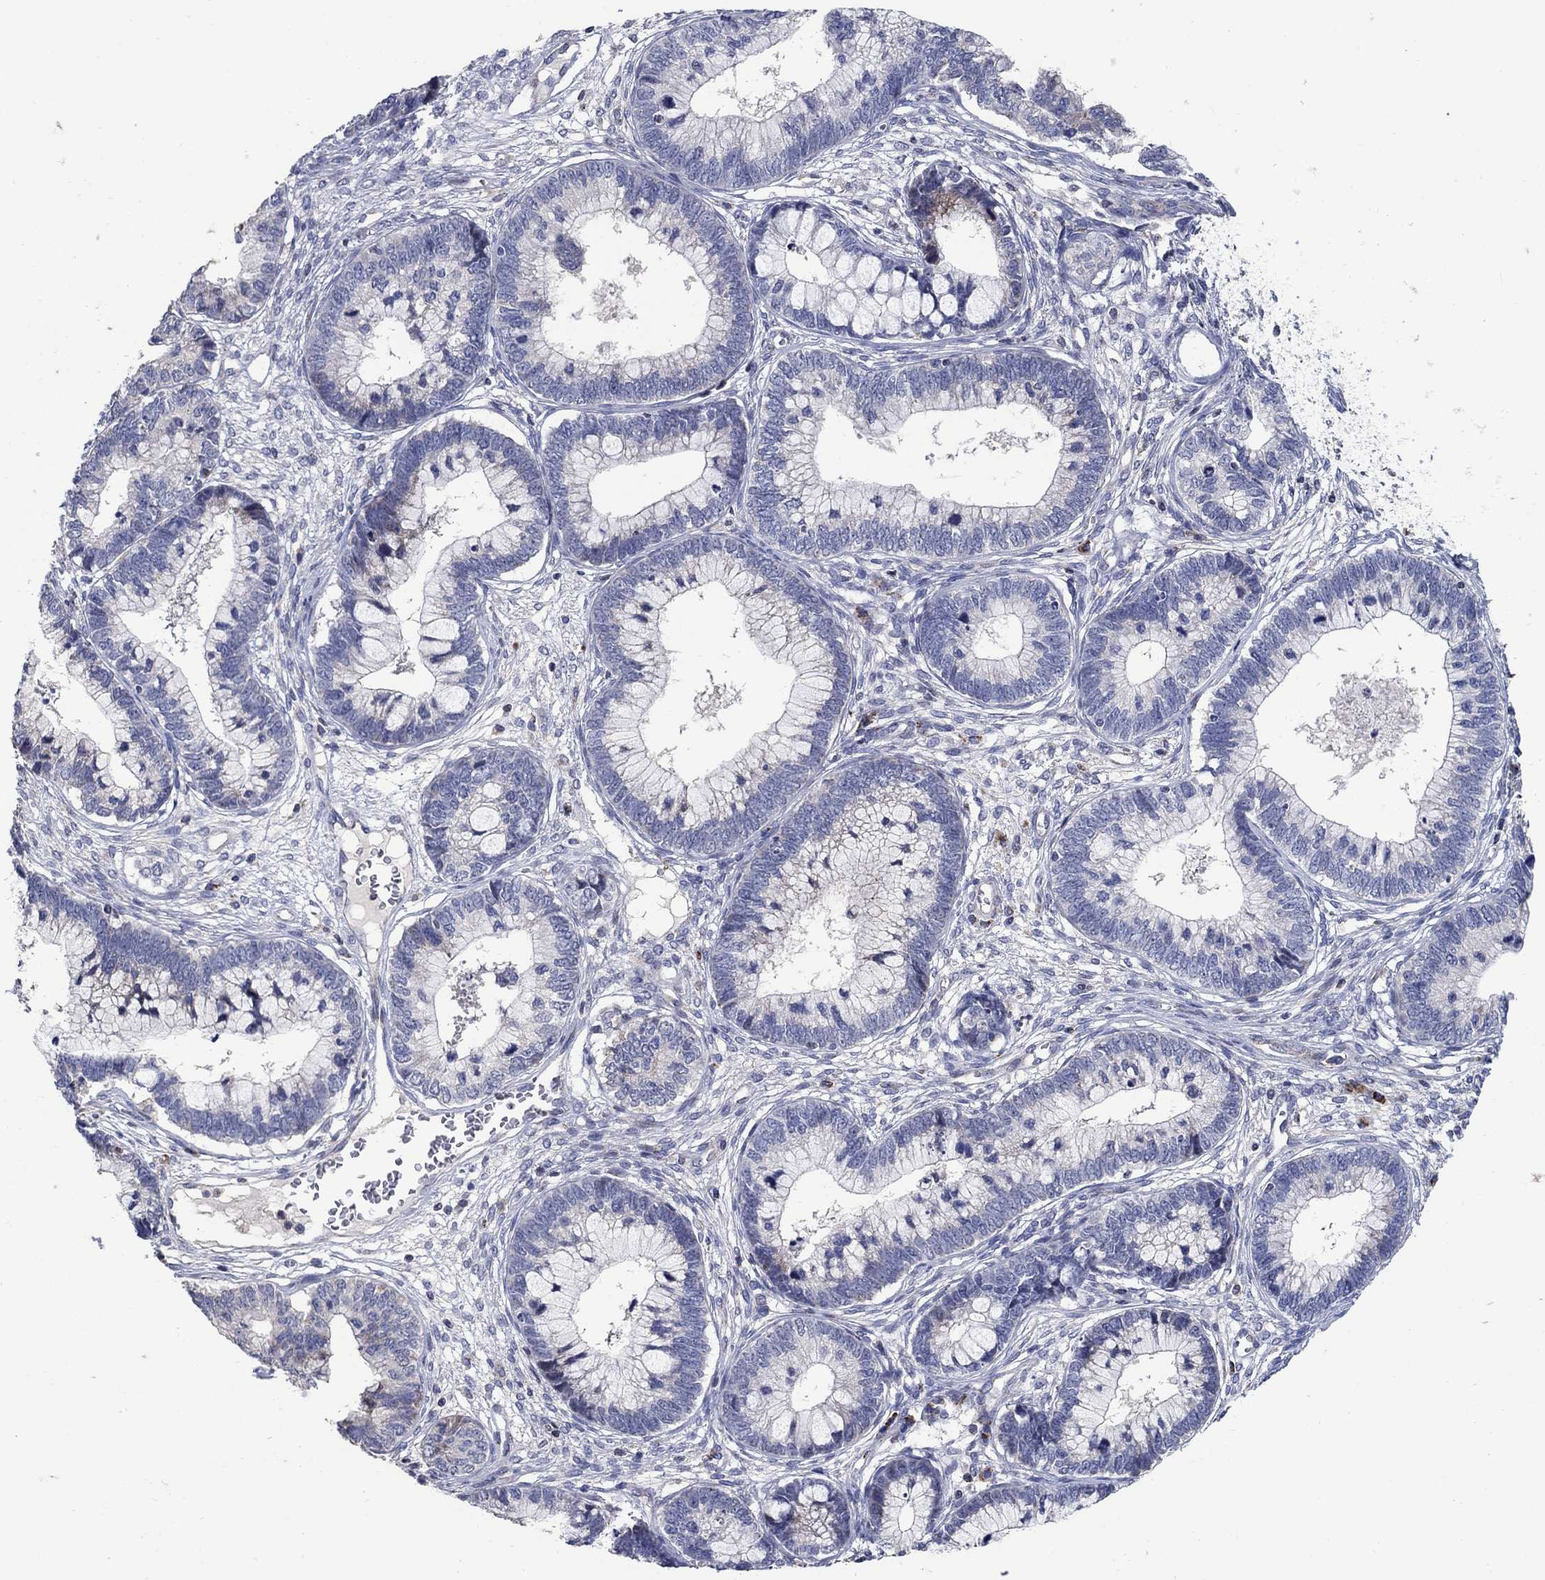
{"staining": {"intensity": "negative", "quantity": "none", "location": "none"}, "tissue": "cervical cancer", "cell_type": "Tumor cells", "image_type": "cancer", "snomed": [{"axis": "morphology", "description": "Adenocarcinoma, NOS"}, {"axis": "topography", "description": "Cervix"}], "caption": "This is an IHC image of cervical cancer. There is no positivity in tumor cells.", "gene": "HMX2", "patient": {"sex": "female", "age": 44}}